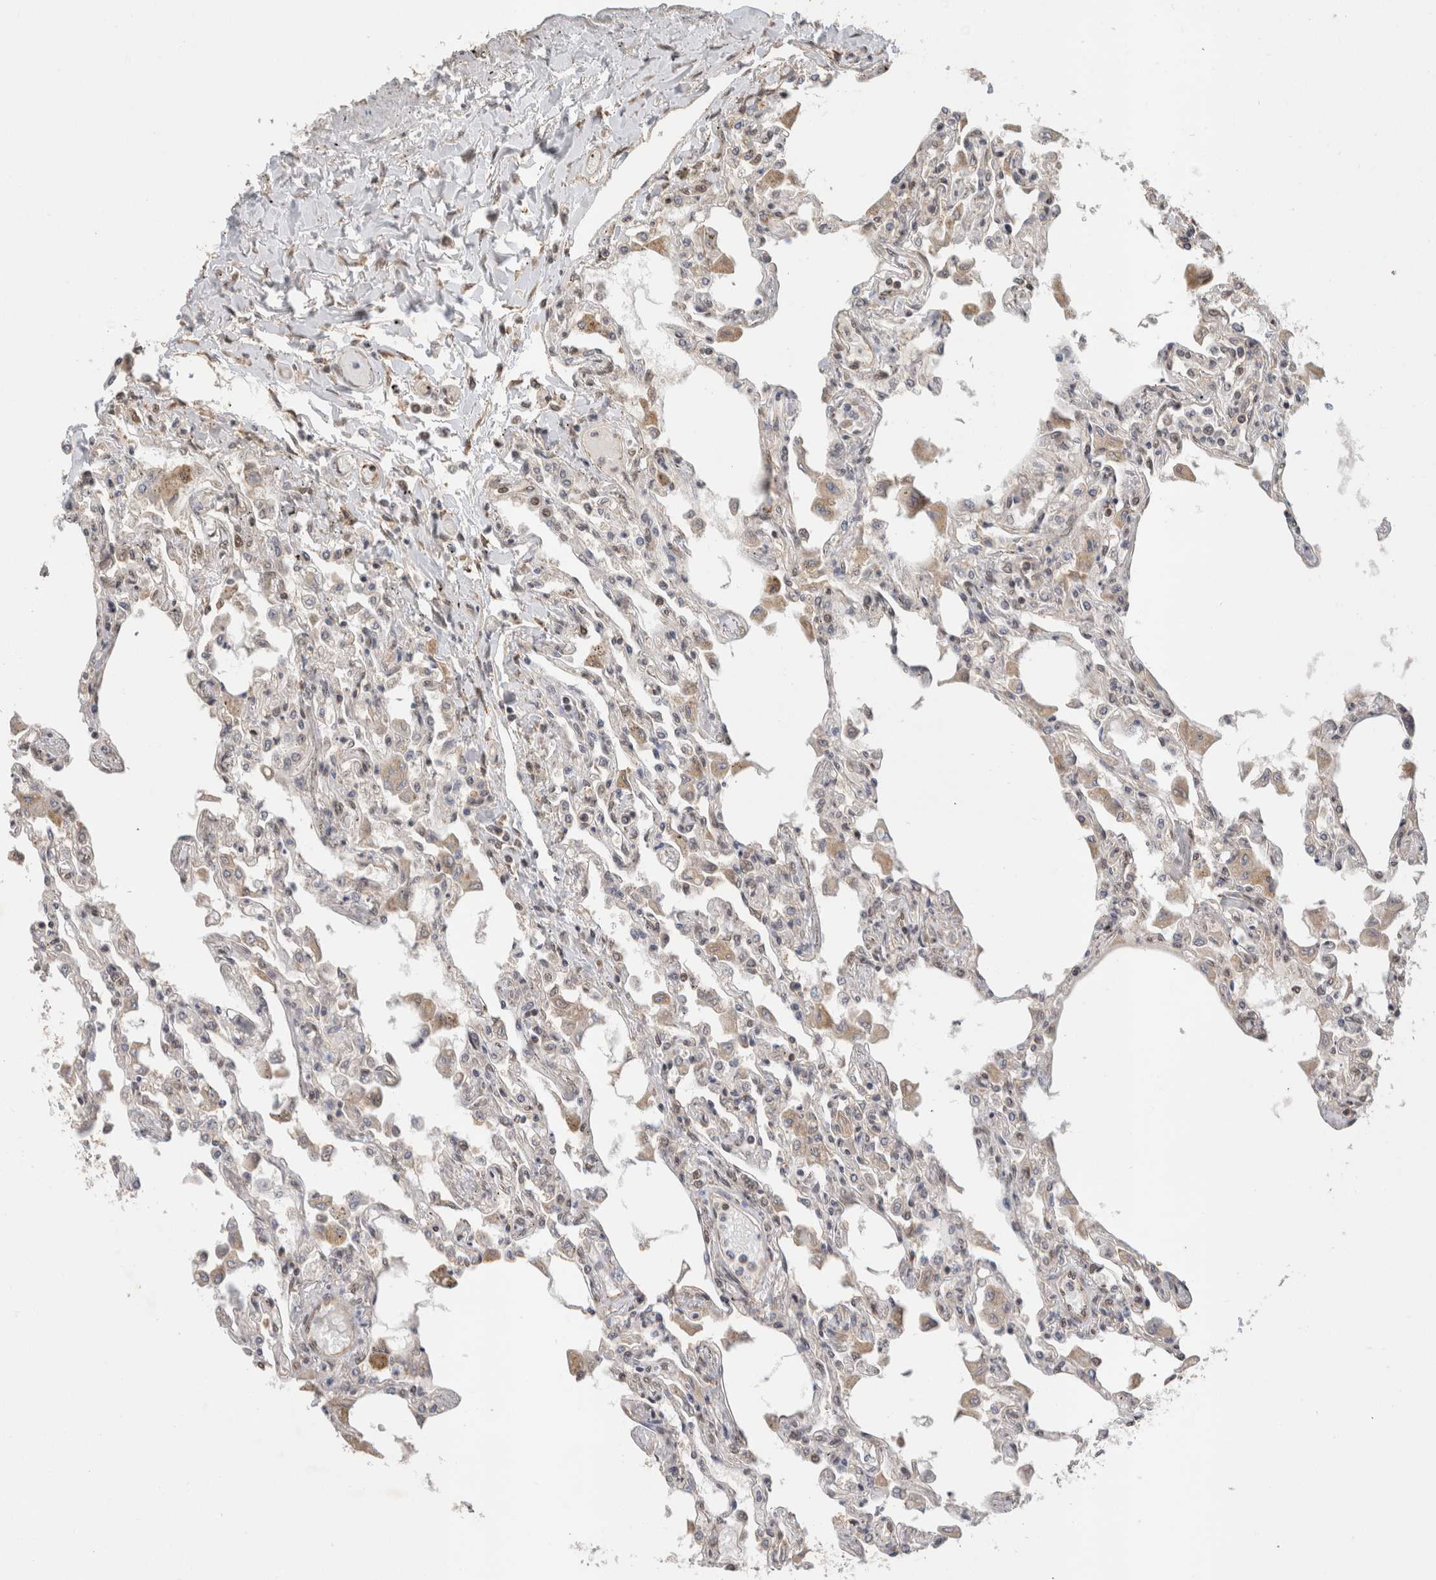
{"staining": {"intensity": "moderate", "quantity": "25%-75%", "location": "cytoplasmic/membranous,nuclear"}, "tissue": "lung", "cell_type": "Alveolar cells", "image_type": "normal", "snomed": [{"axis": "morphology", "description": "Normal tissue, NOS"}, {"axis": "topography", "description": "Bronchus"}, {"axis": "topography", "description": "Lung"}], "caption": "Lung stained with DAB (3,3'-diaminobenzidine) immunohistochemistry (IHC) displays medium levels of moderate cytoplasmic/membranous,nuclear staining in about 25%-75% of alveolar cells. (DAB (3,3'-diaminobenzidine) = brown stain, brightfield microscopy at high magnification).", "gene": "C1orf21", "patient": {"sex": "female", "age": 49}}